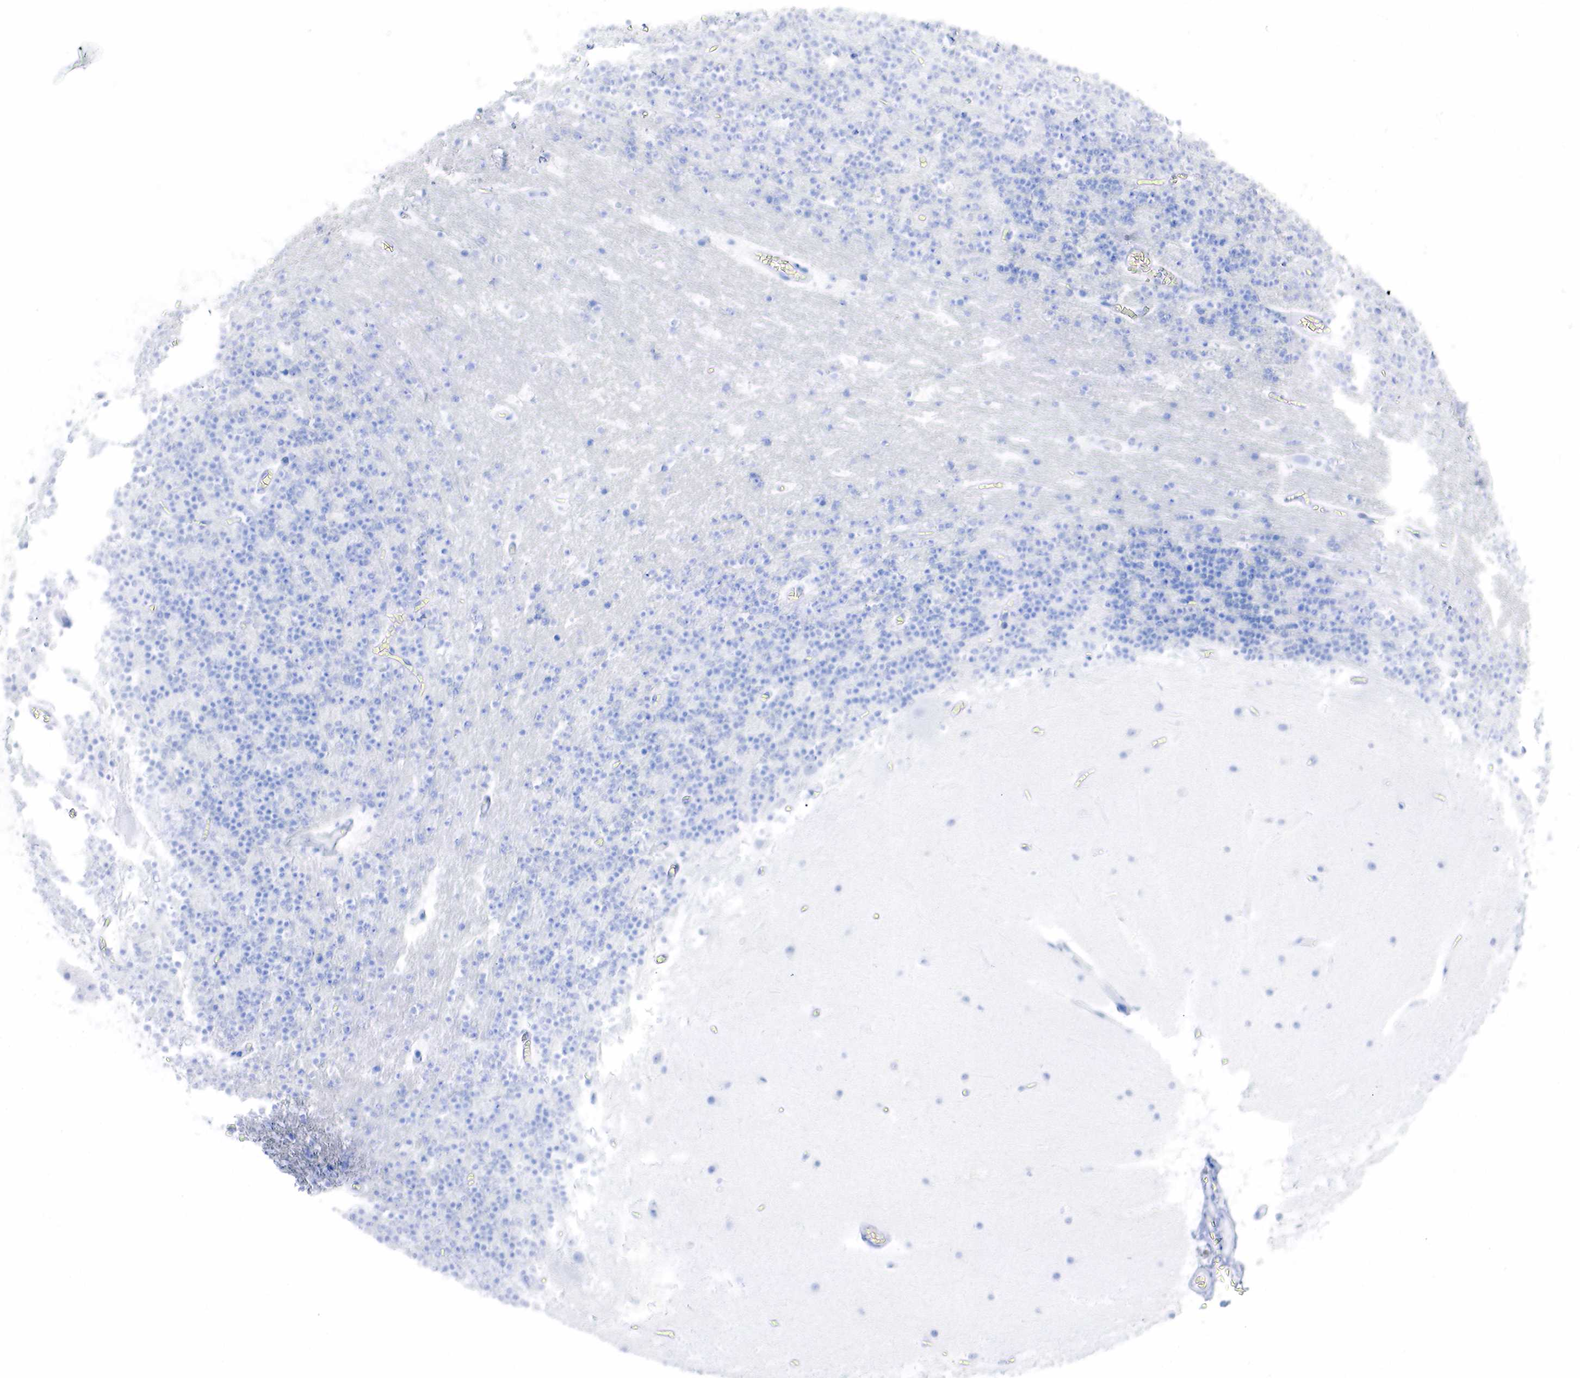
{"staining": {"intensity": "negative", "quantity": "none", "location": "none"}, "tissue": "cerebellum", "cell_type": "Cells in granular layer", "image_type": "normal", "snomed": [{"axis": "morphology", "description": "Normal tissue, NOS"}, {"axis": "topography", "description": "Cerebellum"}], "caption": "Immunohistochemistry of unremarkable cerebellum reveals no positivity in cells in granular layer. (IHC, brightfield microscopy, high magnification).", "gene": "PTH", "patient": {"sex": "male", "age": 45}}